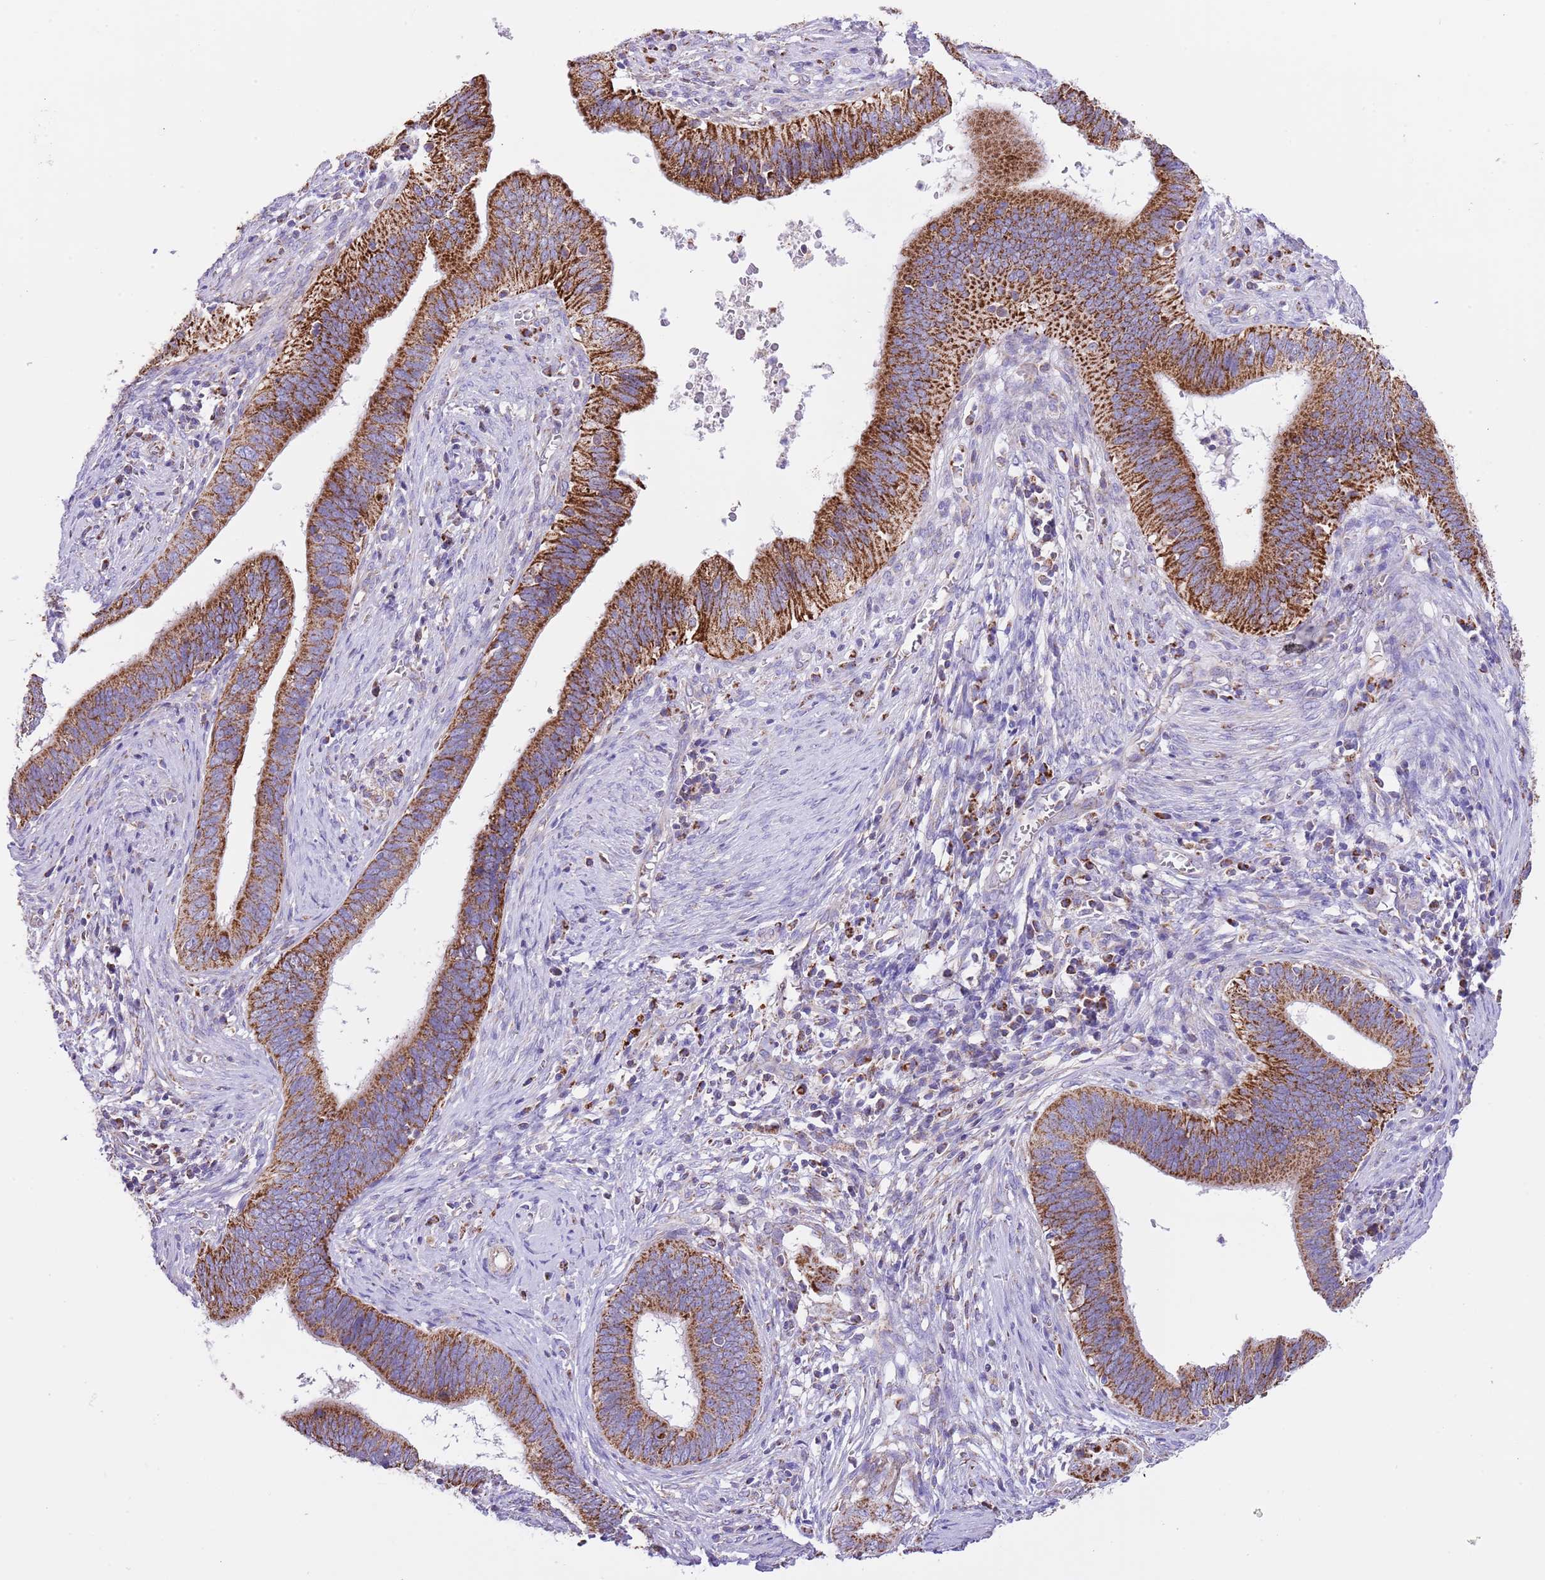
{"staining": {"intensity": "strong", "quantity": ">75%", "location": "cytoplasmic/membranous"}, "tissue": "cervical cancer", "cell_type": "Tumor cells", "image_type": "cancer", "snomed": [{"axis": "morphology", "description": "Adenocarcinoma, NOS"}, {"axis": "topography", "description": "Cervix"}], "caption": "The micrograph demonstrates immunohistochemical staining of cervical adenocarcinoma. There is strong cytoplasmic/membranous expression is appreciated in approximately >75% of tumor cells. (DAB = brown stain, brightfield microscopy at high magnification).", "gene": "SS18L2", "patient": {"sex": "female", "age": 42}}